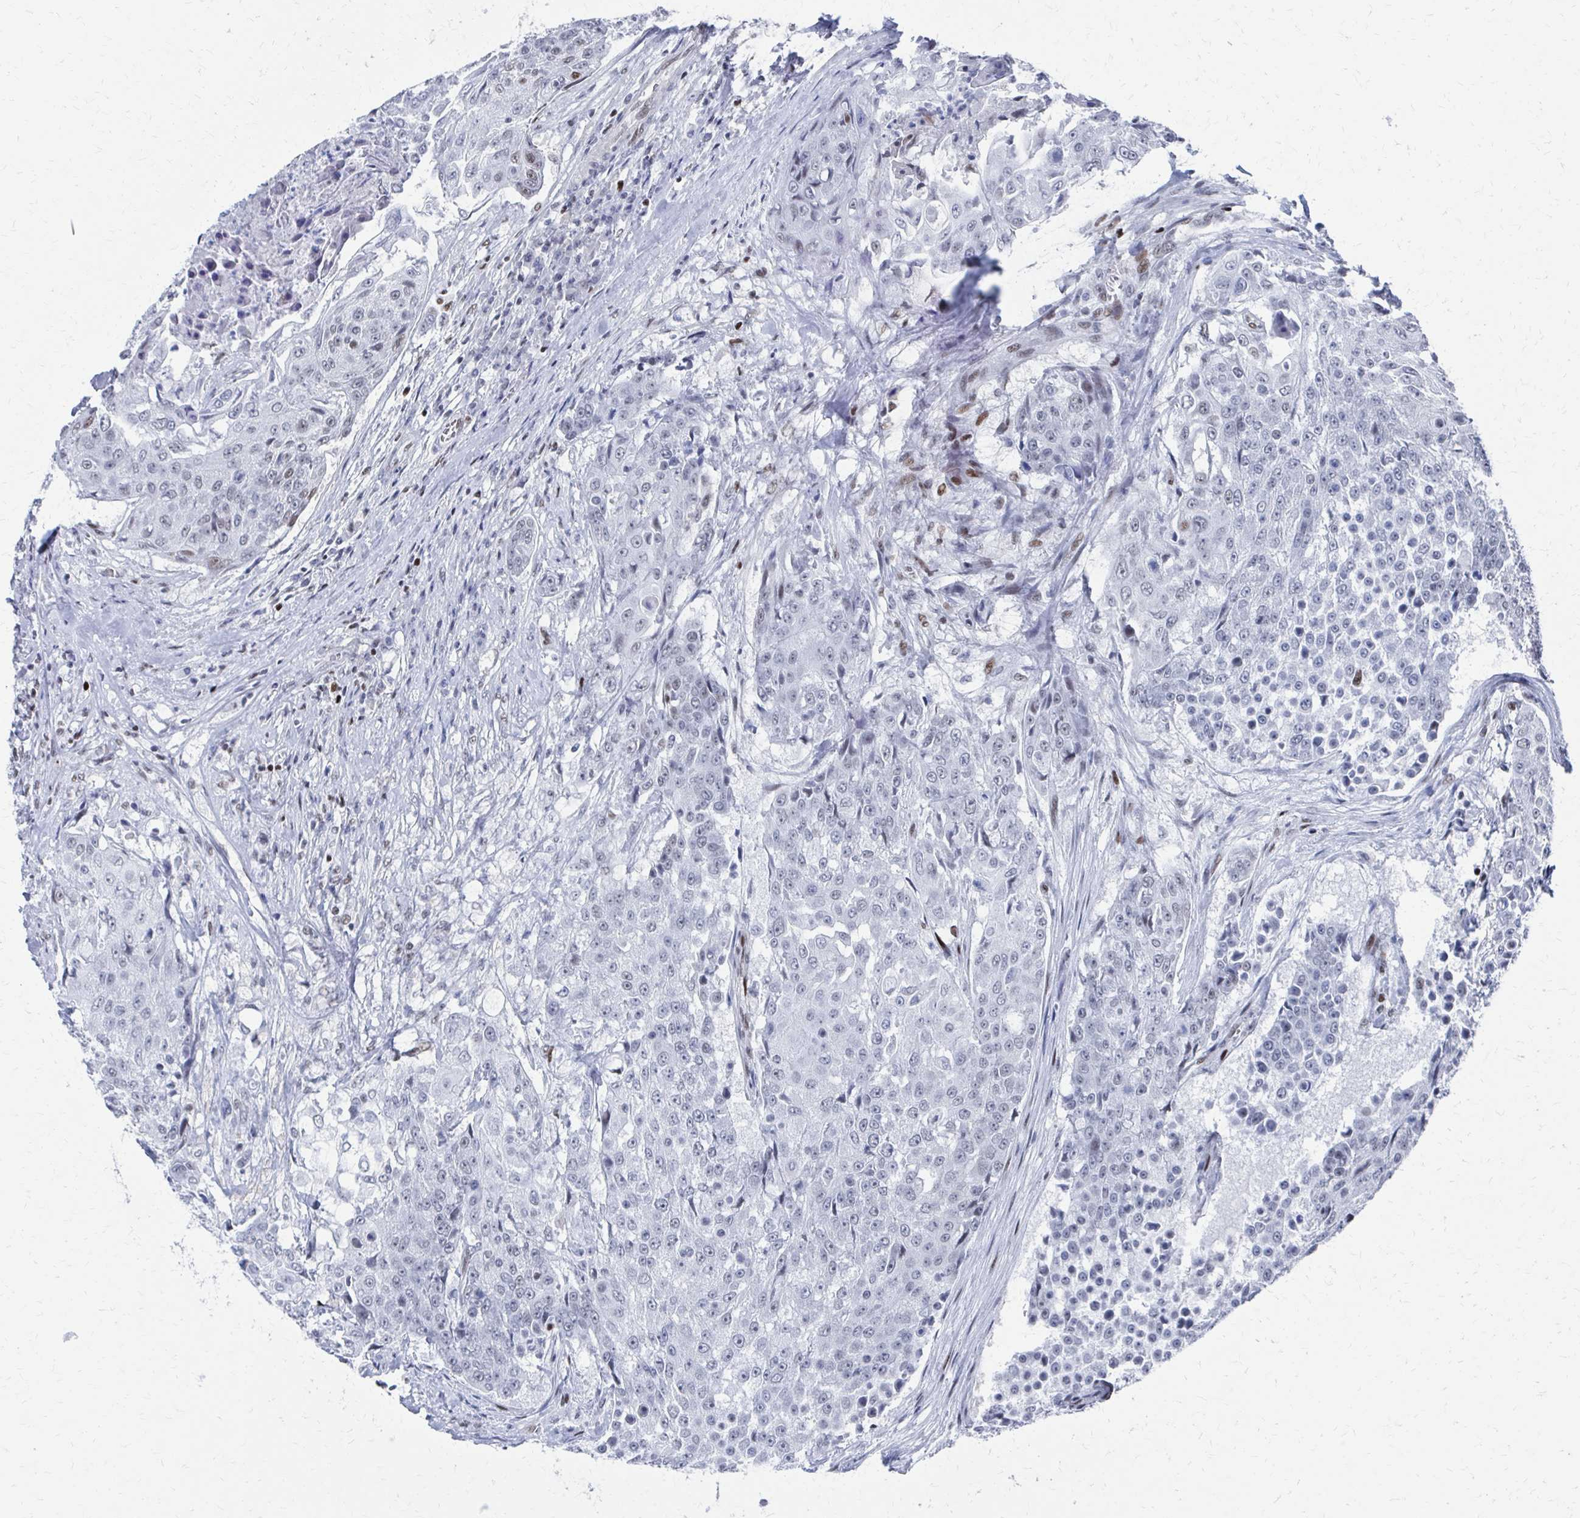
{"staining": {"intensity": "negative", "quantity": "none", "location": "none"}, "tissue": "urothelial cancer", "cell_type": "Tumor cells", "image_type": "cancer", "snomed": [{"axis": "morphology", "description": "Urothelial carcinoma, High grade"}, {"axis": "topography", "description": "Urinary bladder"}], "caption": "Photomicrograph shows no significant protein staining in tumor cells of urothelial carcinoma (high-grade). Nuclei are stained in blue.", "gene": "CDIN1", "patient": {"sex": "female", "age": 63}}